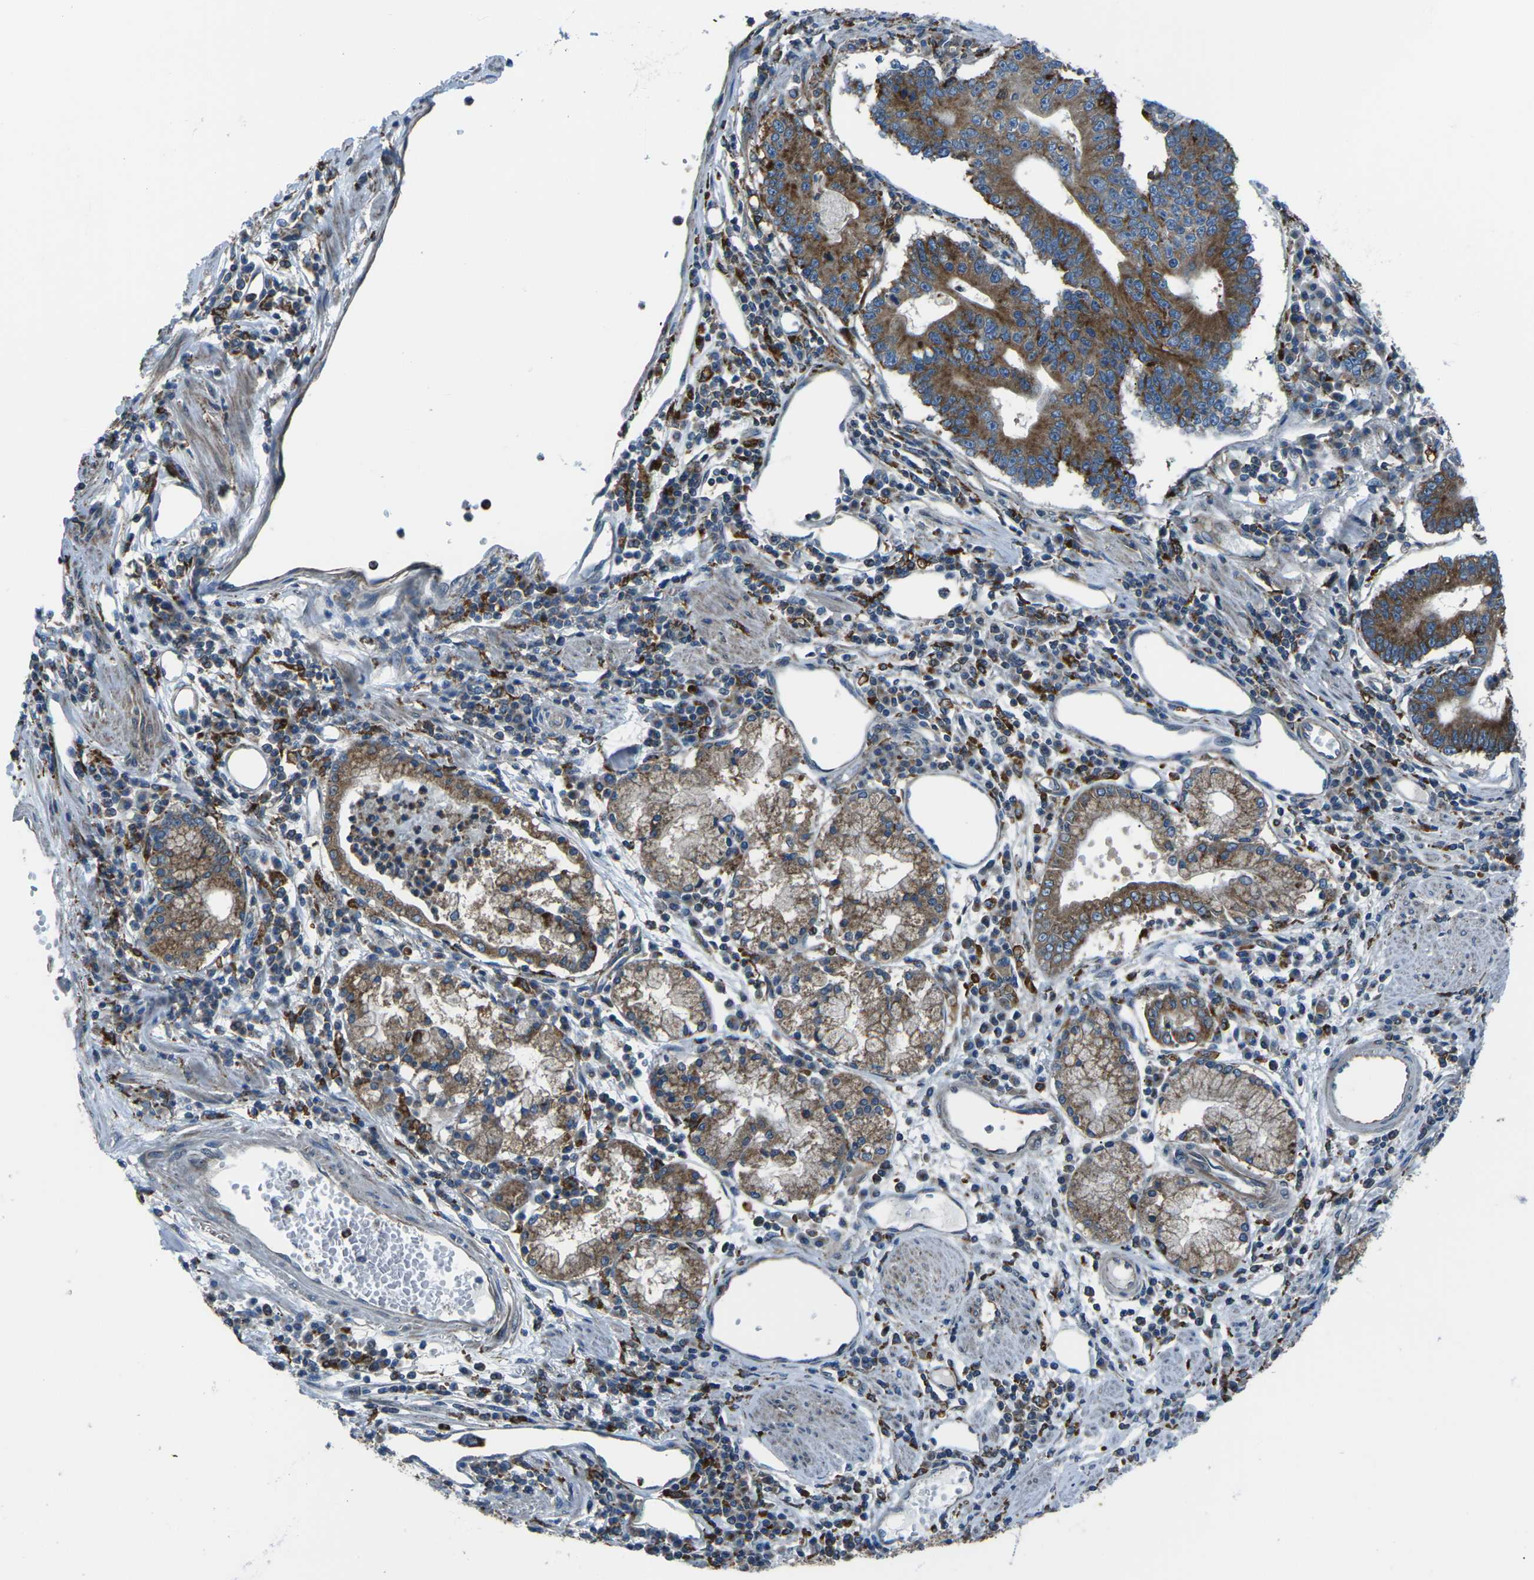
{"staining": {"intensity": "strong", "quantity": ">75%", "location": "cytoplasmic/membranous"}, "tissue": "stomach cancer", "cell_type": "Tumor cells", "image_type": "cancer", "snomed": [{"axis": "morphology", "description": "Adenocarcinoma, NOS"}, {"axis": "topography", "description": "Stomach"}], "caption": "Immunohistochemistry histopathology image of stomach cancer stained for a protein (brown), which shows high levels of strong cytoplasmic/membranous positivity in about >75% of tumor cells.", "gene": "CDK17", "patient": {"sex": "male", "age": 59}}